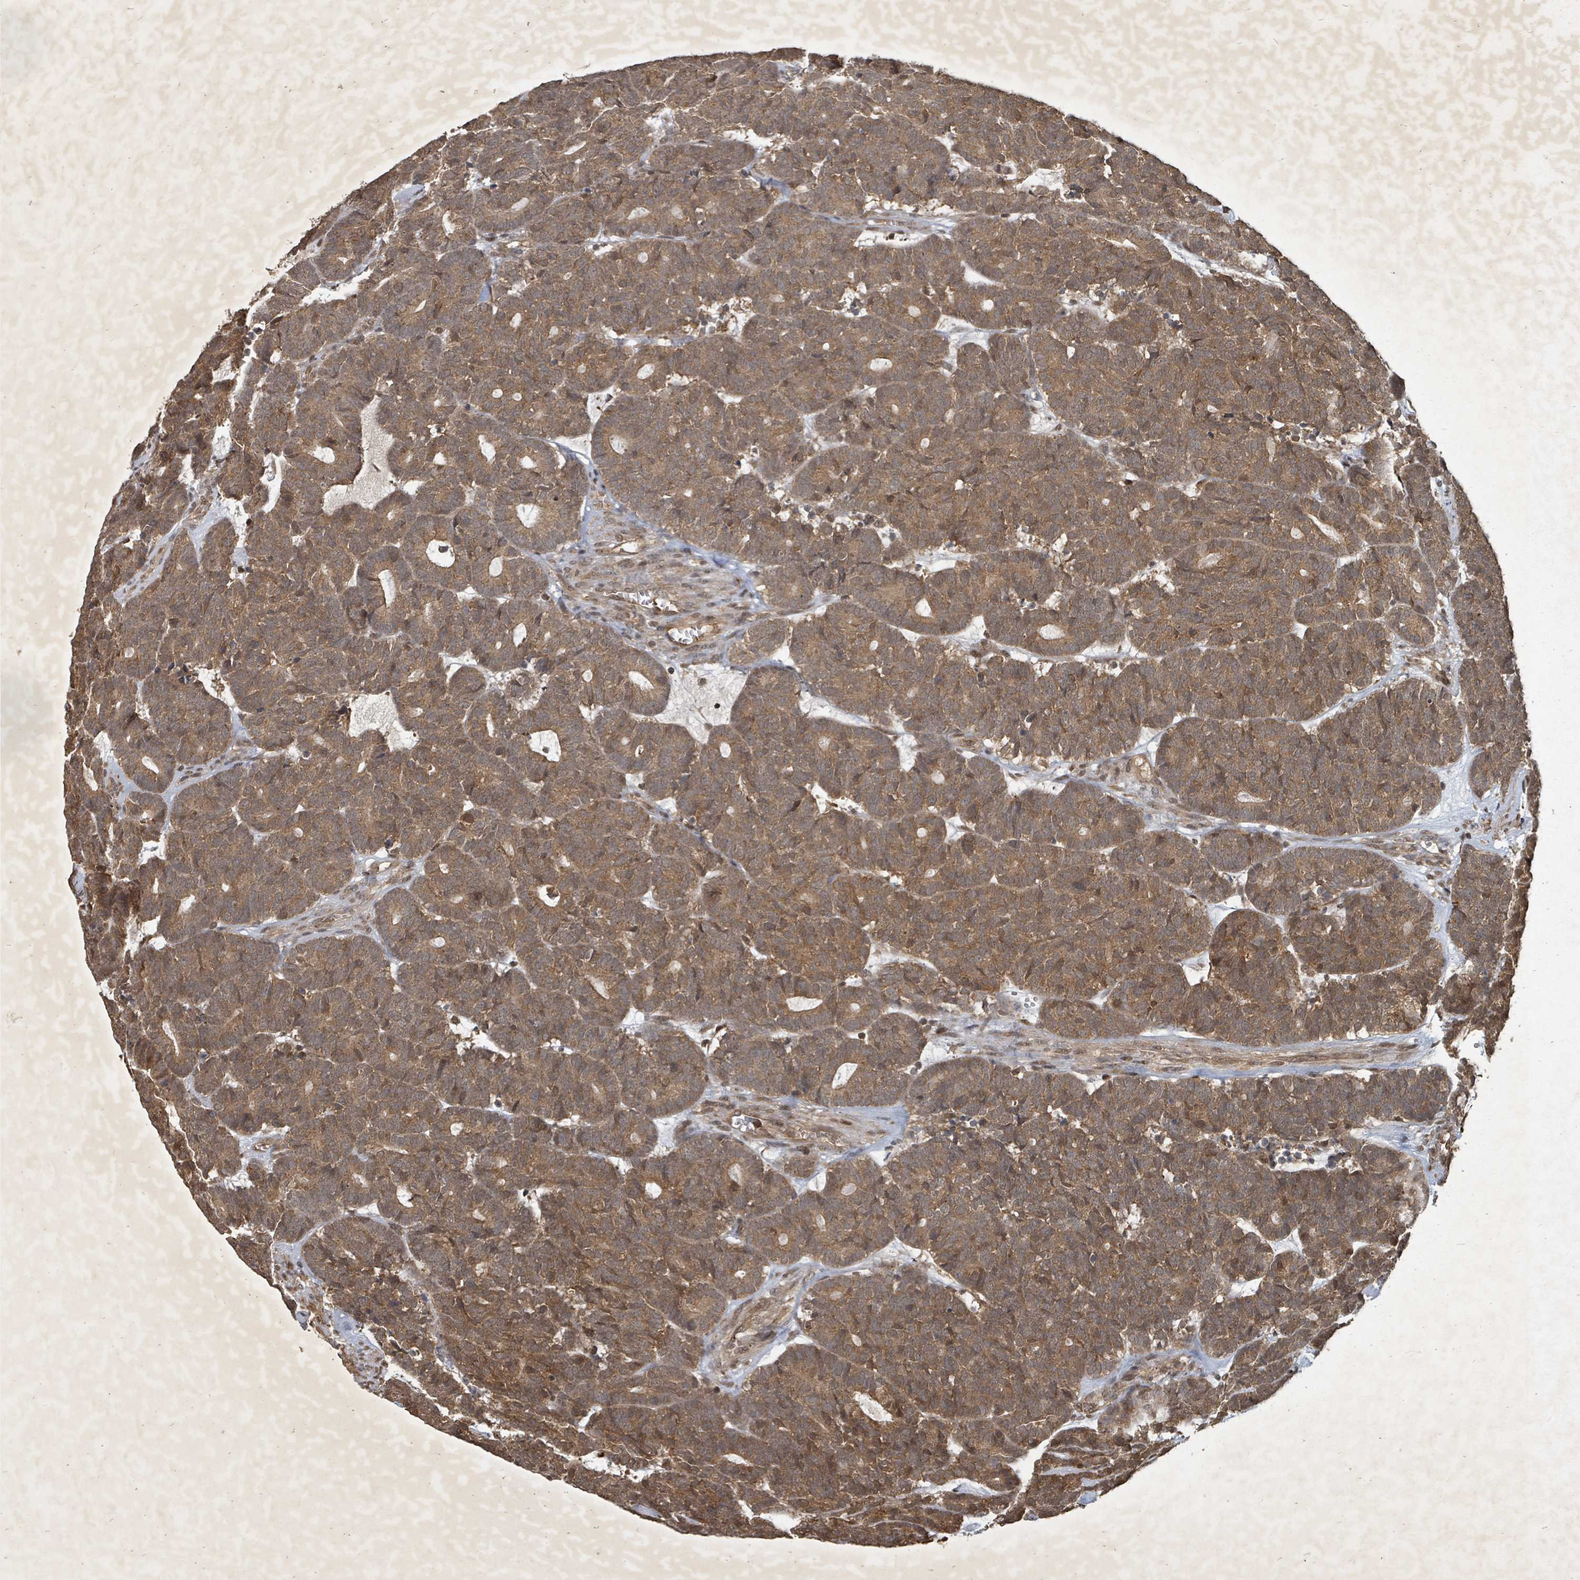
{"staining": {"intensity": "moderate", "quantity": ">75%", "location": "cytoplasmic/membranous,nuclear"}, "tissue": "head and neck cancer", "cell_type": "Tumor cells", "image_type": "cancer", "snomed": [{"axis": "morphology", "description": "Adenocarcinoma, NOS"}, {"axis": "topography", "description": "Head-Neck"}], "caption": "Immunohistochemical staining of adenocarcinoma (head and neck) reveals medium levels of moderate cytoplasmic/membranous and nuclear positivity in approximately >75% of tumor cells.", "gene": "KDM4E", "patient": {"sex": "female", "age": 81}}